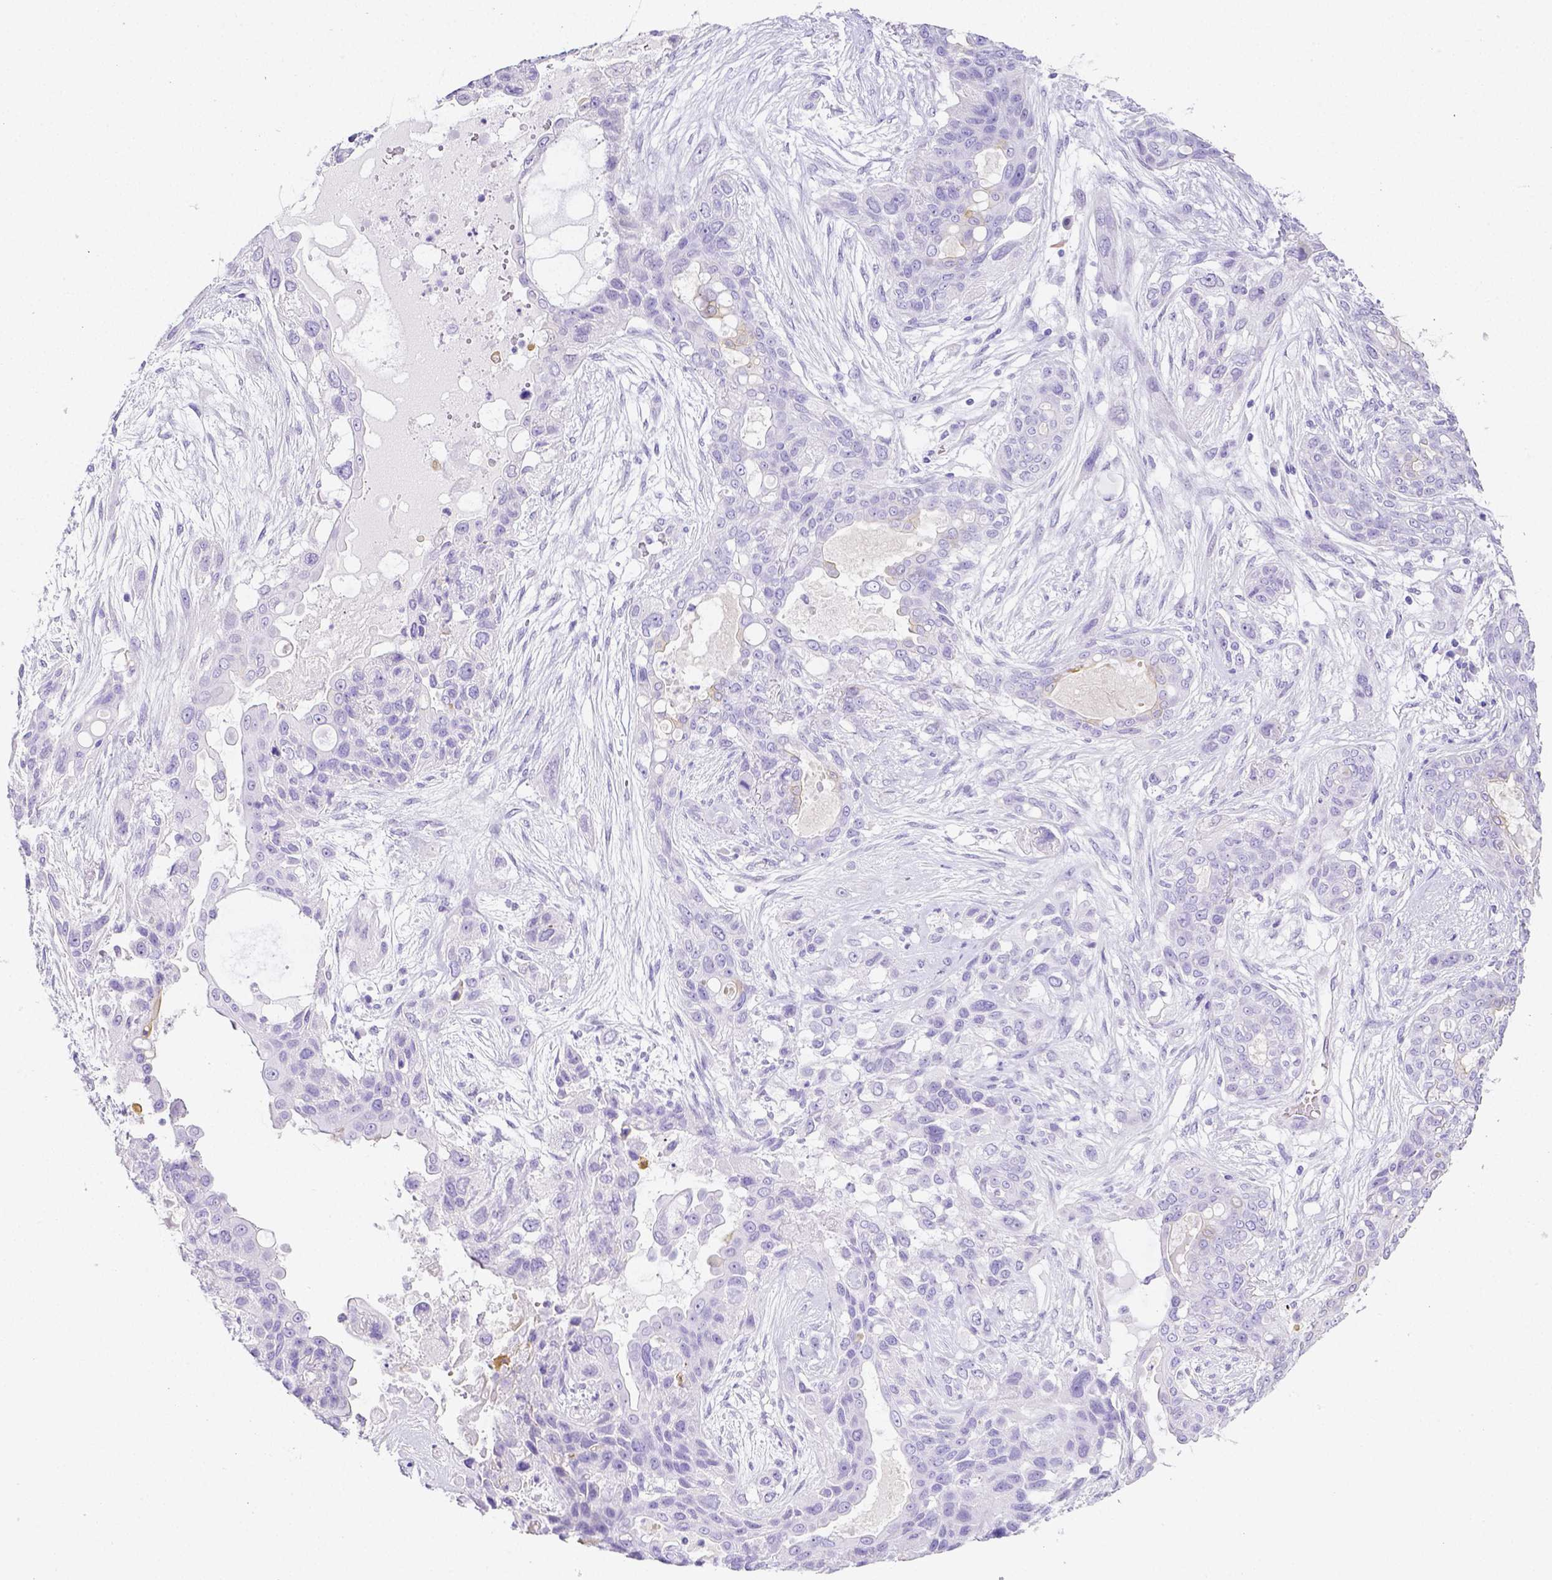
{"staining": {"intensity": "negative", "quantity": "none", "location": "none"}, "tissue": "lung cancer", "cell_type": "Tumor cells", "image_type": "cancer", "snomed": [{"axis": "morphology", "description": "Squamous cell carcinoma, NOS"}, {"axis": "topography", "description": "Lung"}], "caption": "An image of human lung cancer (squamous cell carcinoma) is negative for staining in tumor cells. (DAB immunohistochemistry, high magnification).", "gene": "ARHGAP36", "patient": {"sex": "female", "age": 70}}